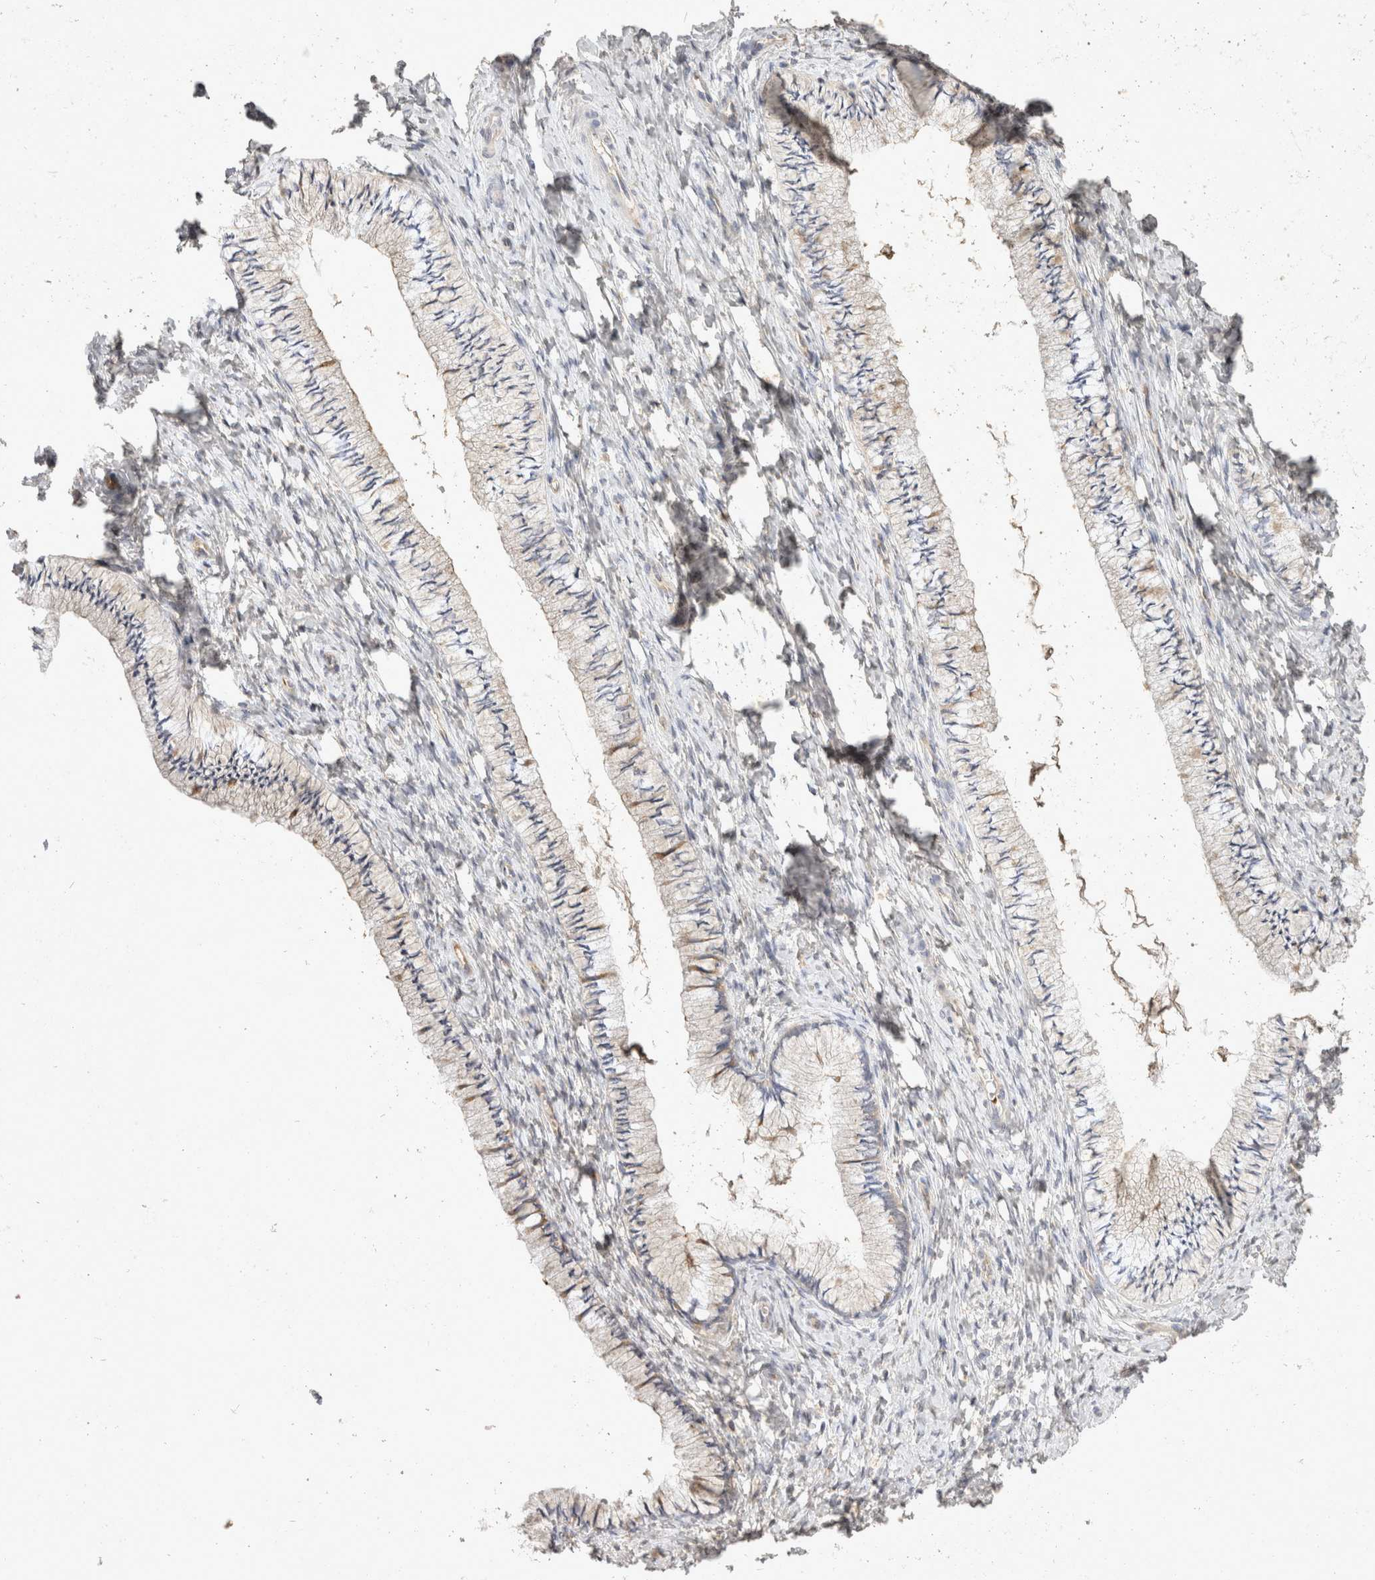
{"staining": {"intensity": "weak", "quantity": "<25%", "location": "cytoplasmic/membranous"}, "tissue": "cervix", "cell_type": "Glandular cells", "image_type": "normal", "snomed": [{"axis": "morphology", "description": "Normal tissue, NOS"}, {"axis": "topography", "description": "Cervix"}], "caption": "Image shows no protein positivity in glandular cells of normal cervix.", "gene": "EIF4G3", "patient": {"sex": "female", "age": 36}}